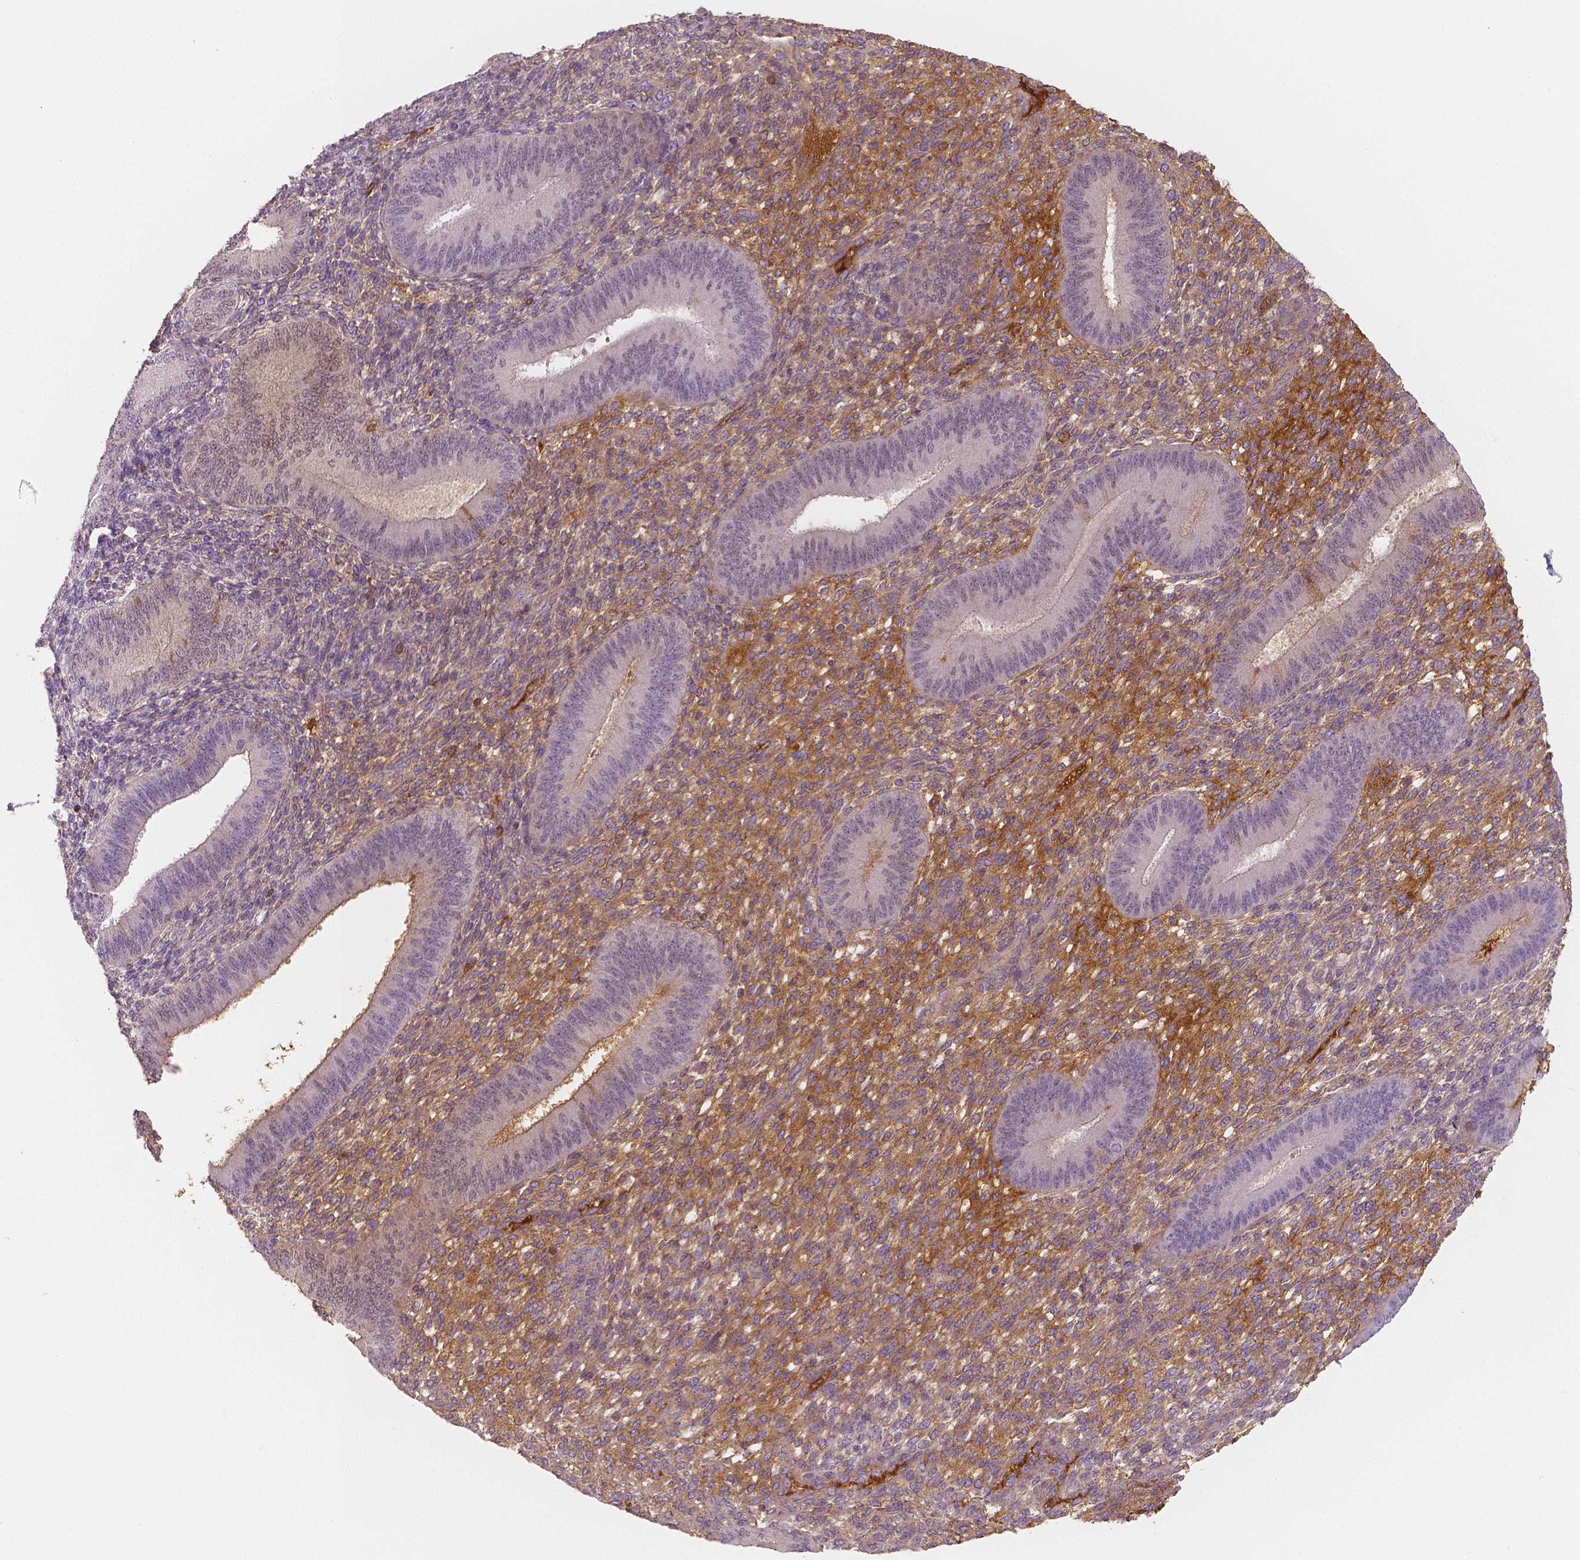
{"staining": {"intensity": "moderate", "quantity": "25%-75%", "location": "cytoplasmic/membranous"}, "tissue": "endometrium", "cell_type": "Cells in endometrial stroma", "image_type": "normal", "snomed": [{"axis": "morphology", "description": "Normal tissue, NOS"}, {"axis": "topography", "description": "Endometrium"}], "caption": "High-power microscopy captured an immunohistochemistry histopathology image of normal endometrium, revealing moderate cytoplasmic/membranous positivity in approximately 25%-75% of cells in endometrial stroma.", "gene": "APOA4", "patient": {"sex": "female", "age": 39}}